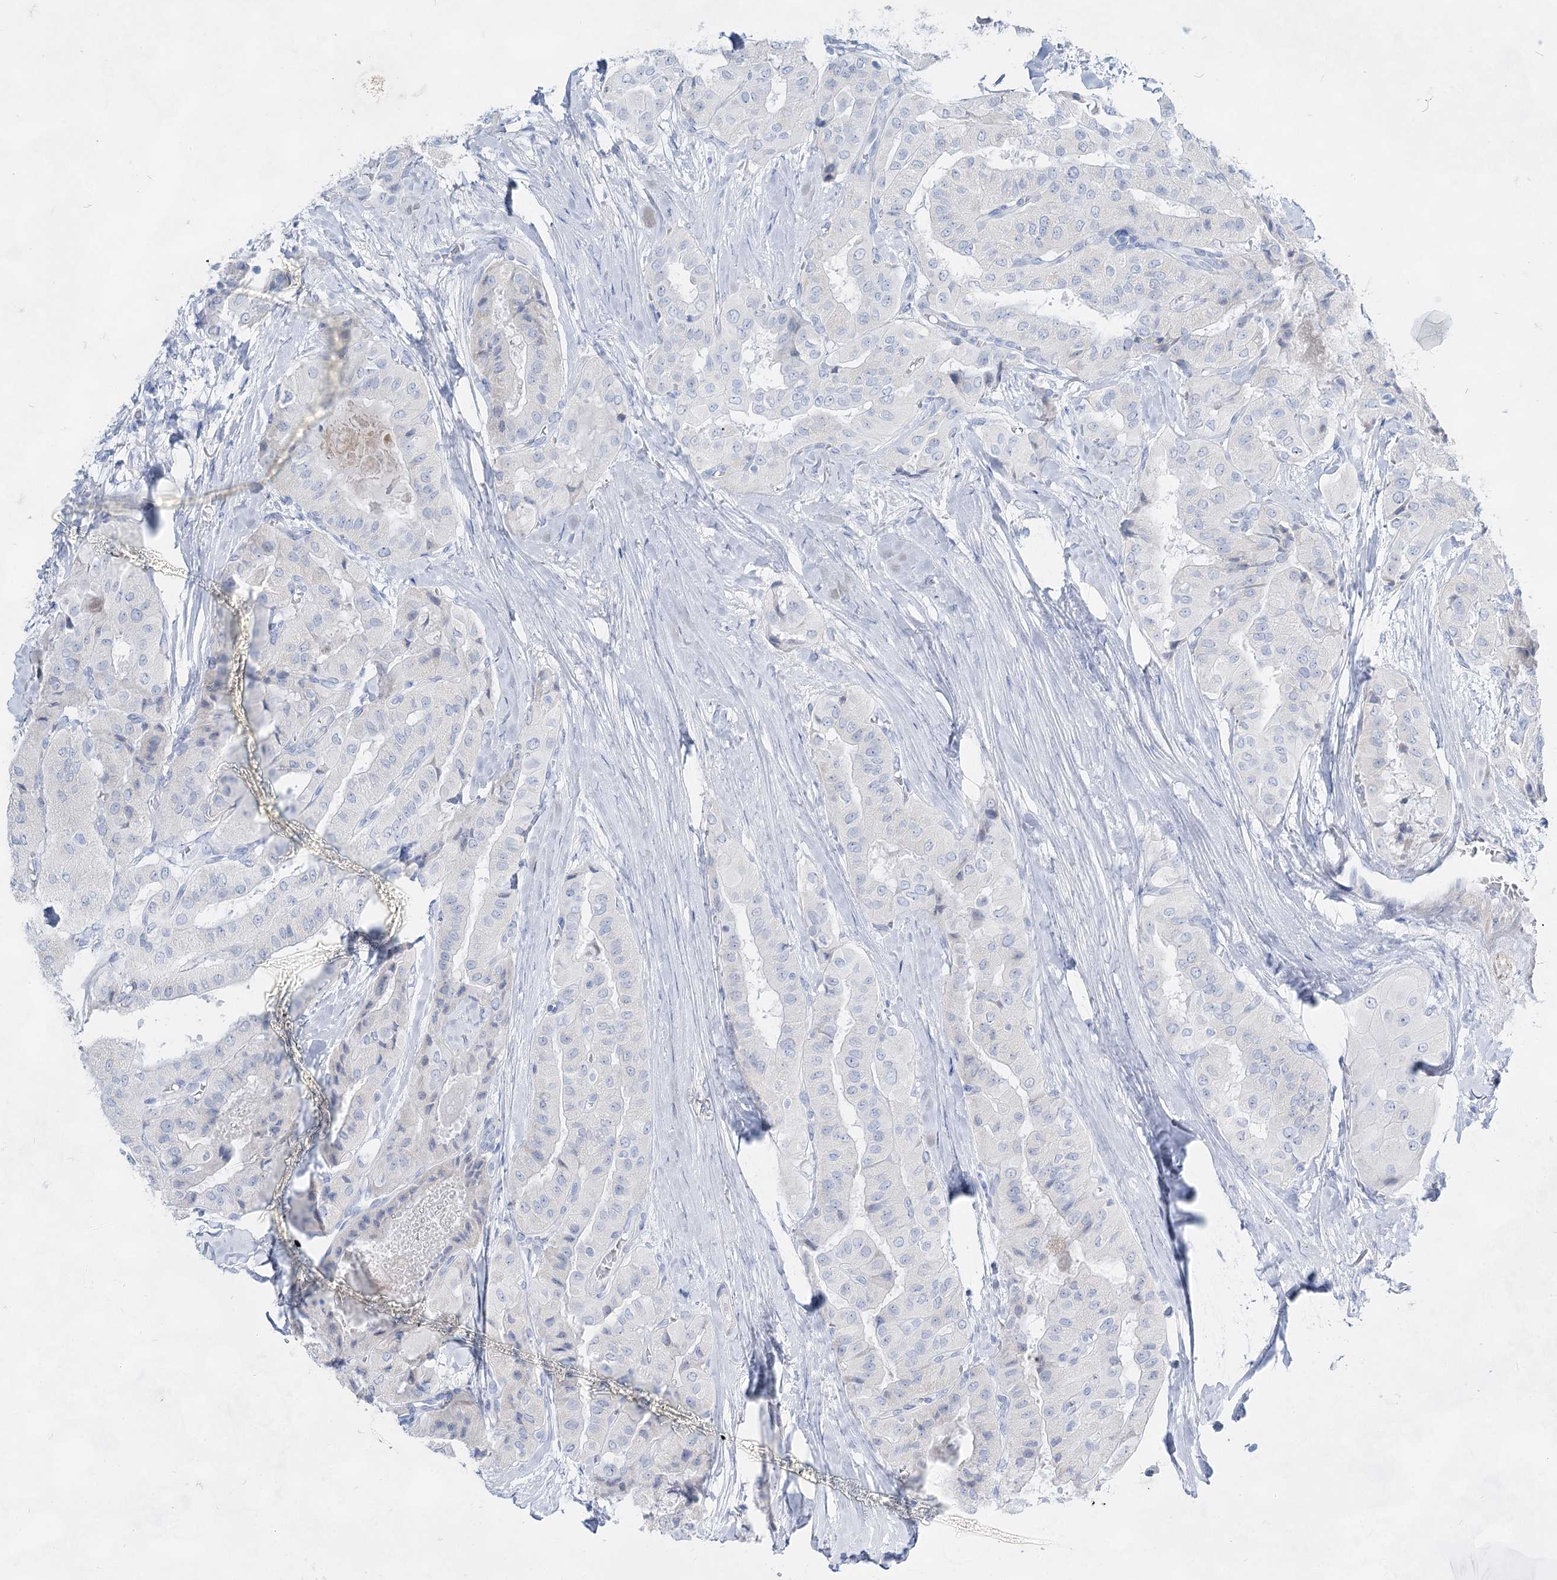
{"staining": {"intensity": "negative", "quantity": "none", "location": "none"}, "tissue": "thyroid cancer", "cell_type": "Tumor cells", "image_type": "cancer", "snomed": [{"axis": "morphology", "description": "Papillary adenocarcinoma, NOS"}, {"axis": "topography", "description": "Thyroid gland"}], "caption": "Tumor cells show no significant expression in thyroid cancer. Nuclei are stained in blue.", "gene": "ACRV1", "patient": {"sex": "female", "age": 59}}